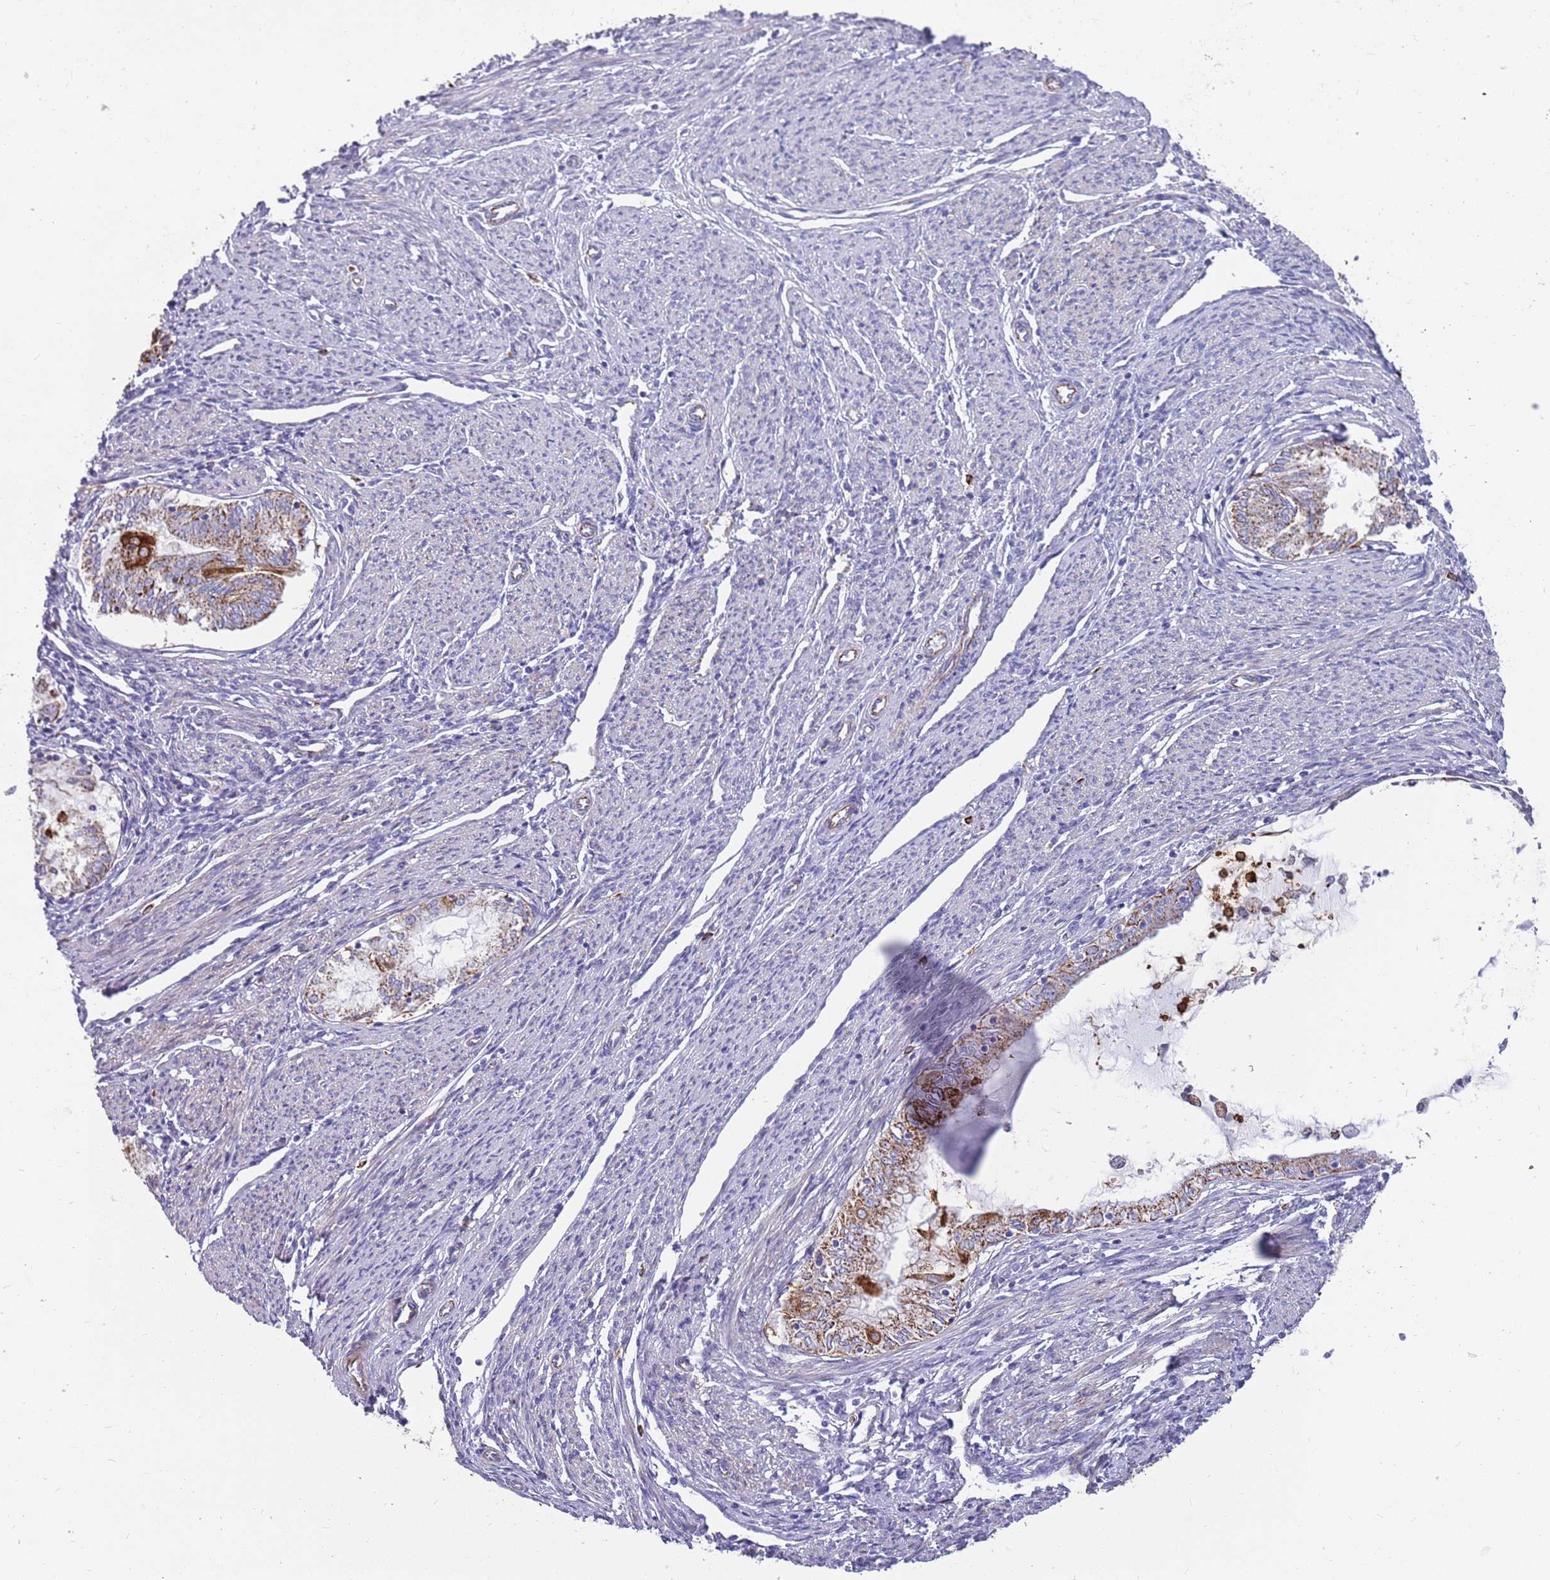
{"staining": {"intensity": "strong", "quantity": "<25%", "location": "cytoplasmic/membranous"}, "tissue": "endometrial cancer", "cell_type": "Tumor cells", "image_type": "cancer", "snomed": [{"axis": "morphology", "description": "Adenocarcinoma, NOS"}, {"axis": "topography", "description": "Endometrium"}], "caption": "Immunohistochemical staining of adenocarcinoma (endometrial) exhibits medium levels of strong cytoplasmic/membranous expression in approximately <25% of tumor cells. Using DAB (3,3'-diaminobenzidine) (brown) and hematoxylin (blue) stains, captured at high magnification using brightfield microscopy.", "gene": "ZDHHC1", "patient": {"sex": "female", "age": 79}}